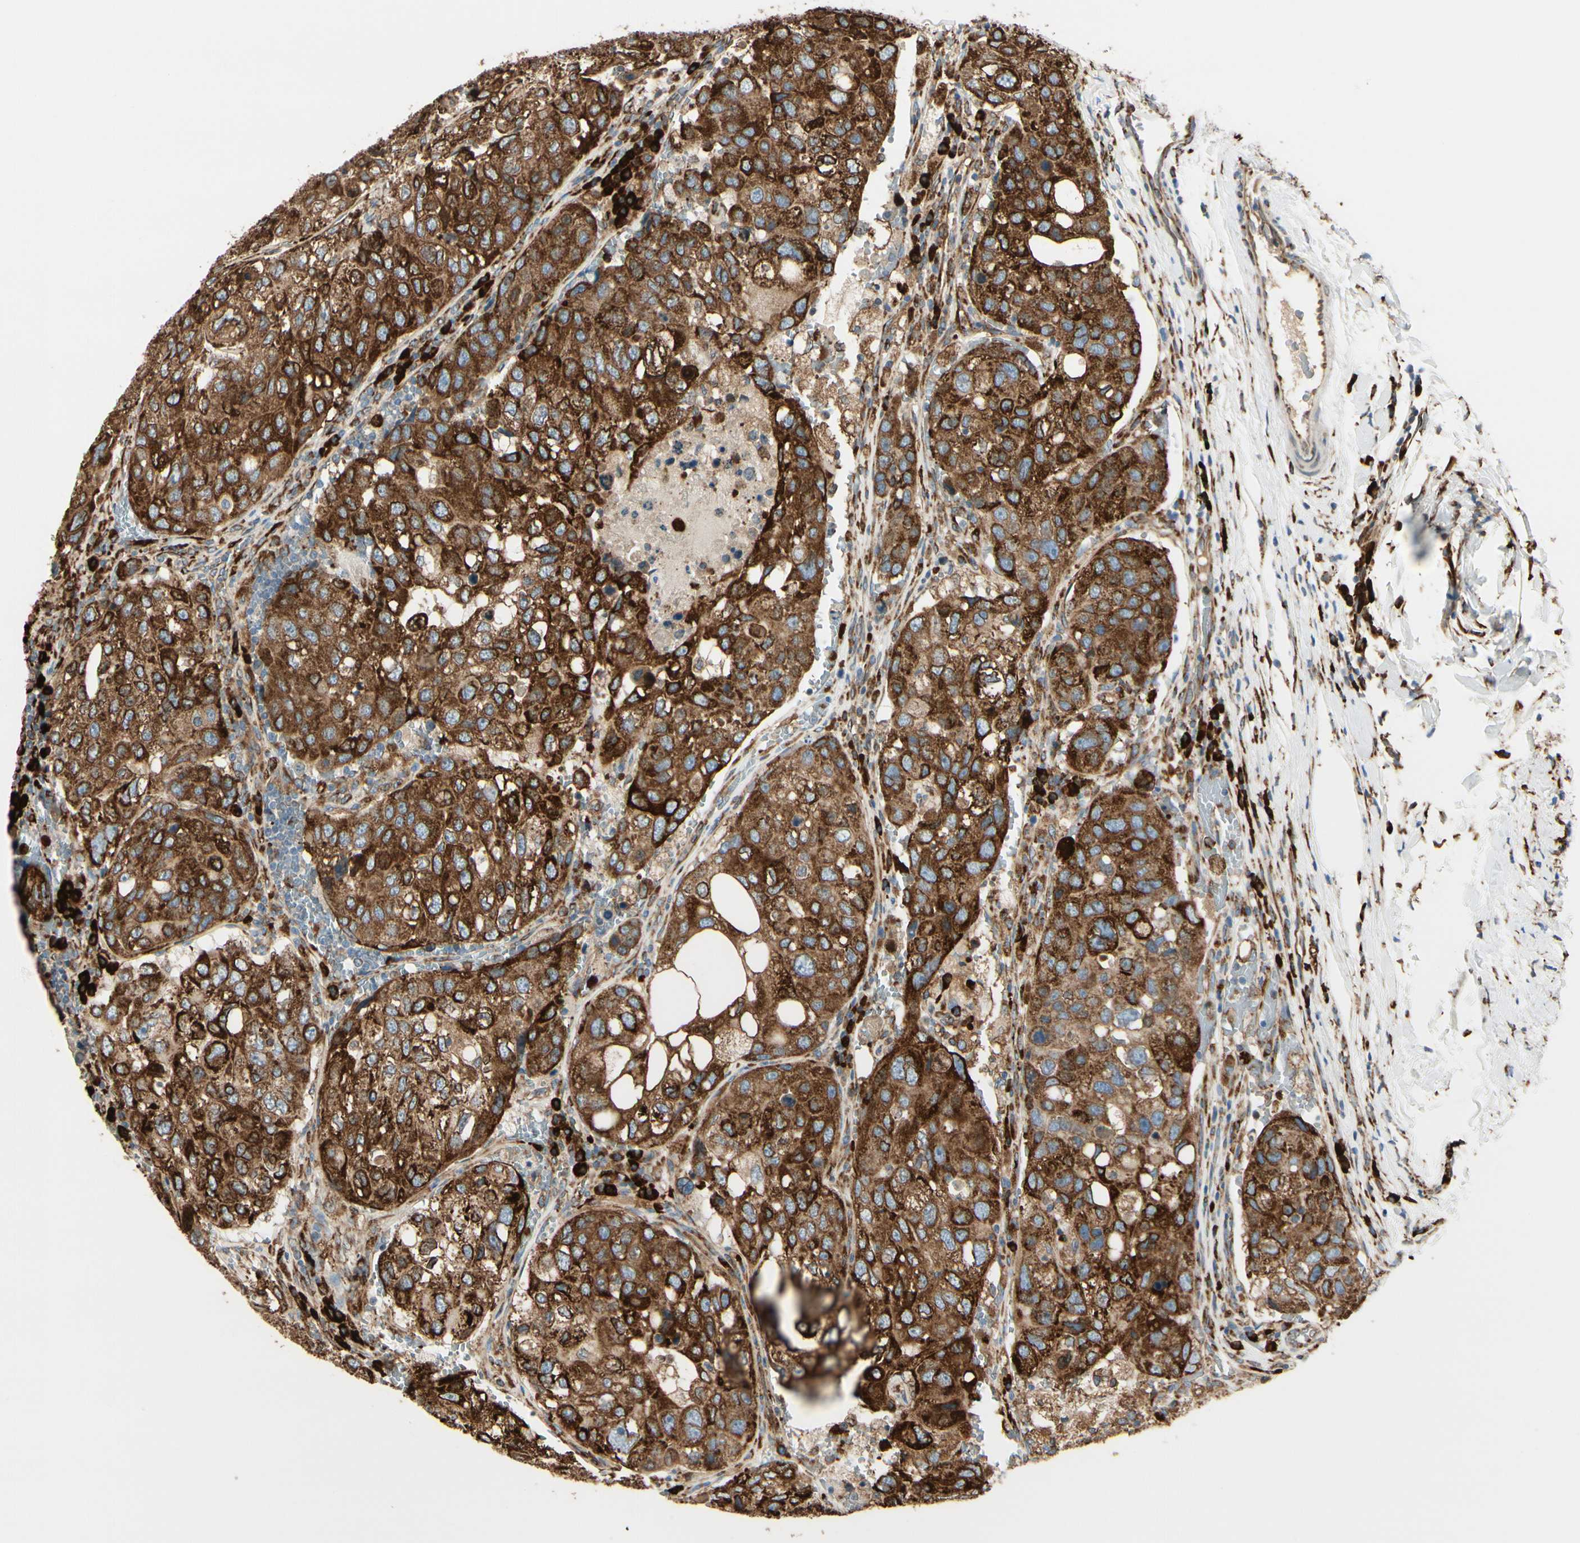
{"staining": {"intensity": "strong", "quantity": ">75%", "location": "cytoplasmic/membranous"}, "tissue": "urothelial cancer", "cell_type": "Tumor cells", "image_type": "cancer", "snomed": [{"axis": "morphology", "description": "Urothelial carcinoma, High grade"}, {"axis": "topography", "description": "Lymph node"}, {"axis": "topography", "description": "Urinary bladder"}], "caption": "Immunohistochemistry (IHC) of high-grade urothelial carcinoma shows high levels of strong cytoplasmic/membranous staining in about >75% of tumor cells.", "gene": "RRBP1", "patient": {"sex": "male", "age": 51}}